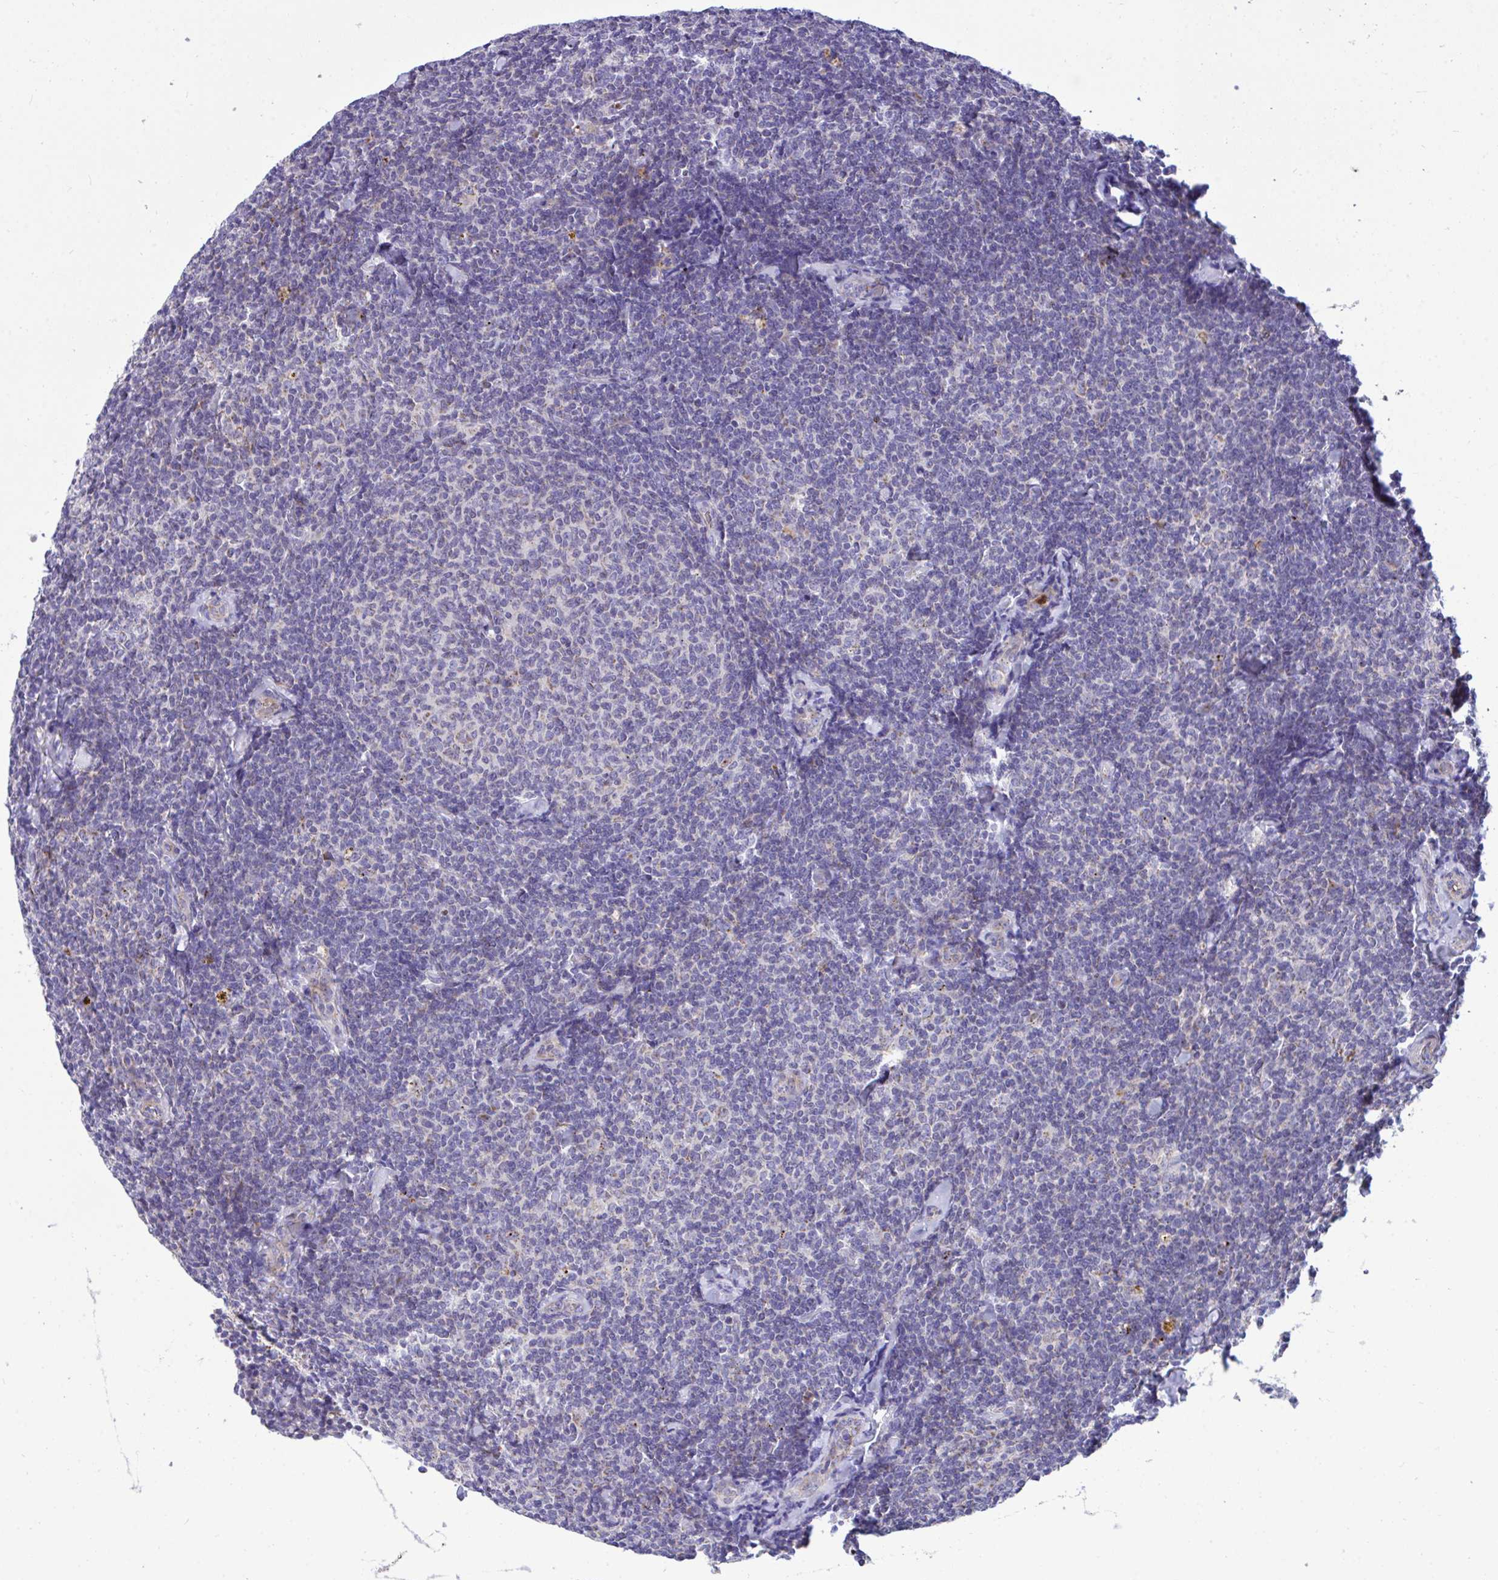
{"staining": {"intensity": "negative", "quantity": "none", "location": "none"}, "tissue": "lymphoma", "cell_type": "Tumor cells", "image_type": "cancer", "snomed": [{"axis": "morphology", "description": "Malignant lymphoma, non-Hodgkin's type, Low grade"}, {"axis": "topography", "description": "Lymph node"}], "caption": "This is an immunohistochemistry micrograph of malignant lymphoma, non-Hodgkin's type (low-grade). There is no staining in tumor cells.", "gene": "MRPS16", "patient": {"sex": "female", "age": 56}}